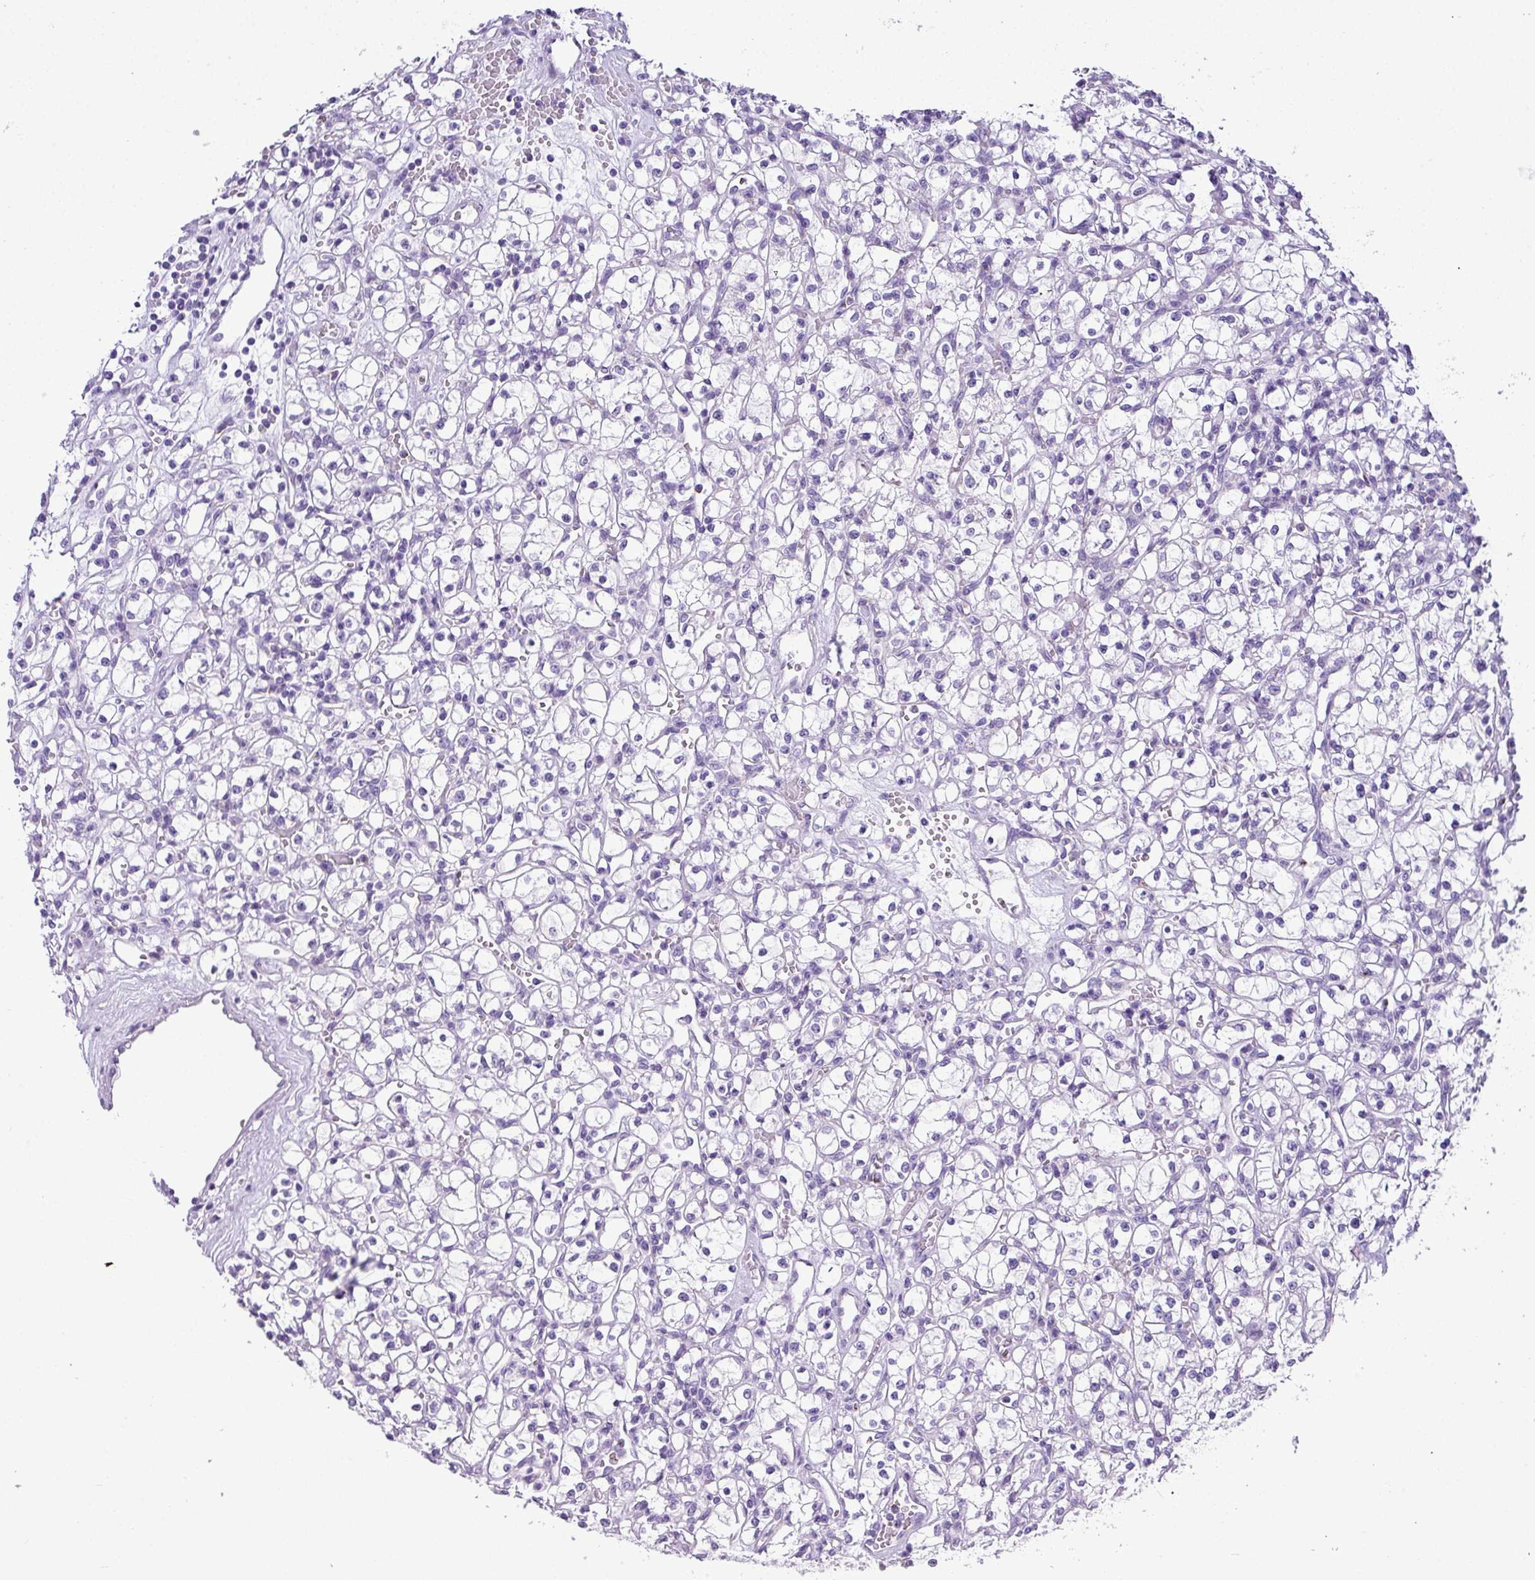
{"staining": {"intensity": "negative", "quantity": "none", "location": "none"}, "tissue": "renal cancer", "cell_type": "Tumor cells", "image_type": "cancer", "snomed": [{"axis": "morphology", "description": "Adenocarcinoma, NOS"}, {"axis": "topography", "description": "Kidney"}], "caption": "The micrograph demonstrates no significant positivity in tumor cells of renal cancer (adenocarcinoma).", "gene": "ZNF568", "patient": {"sex": "female", "age": 59}}